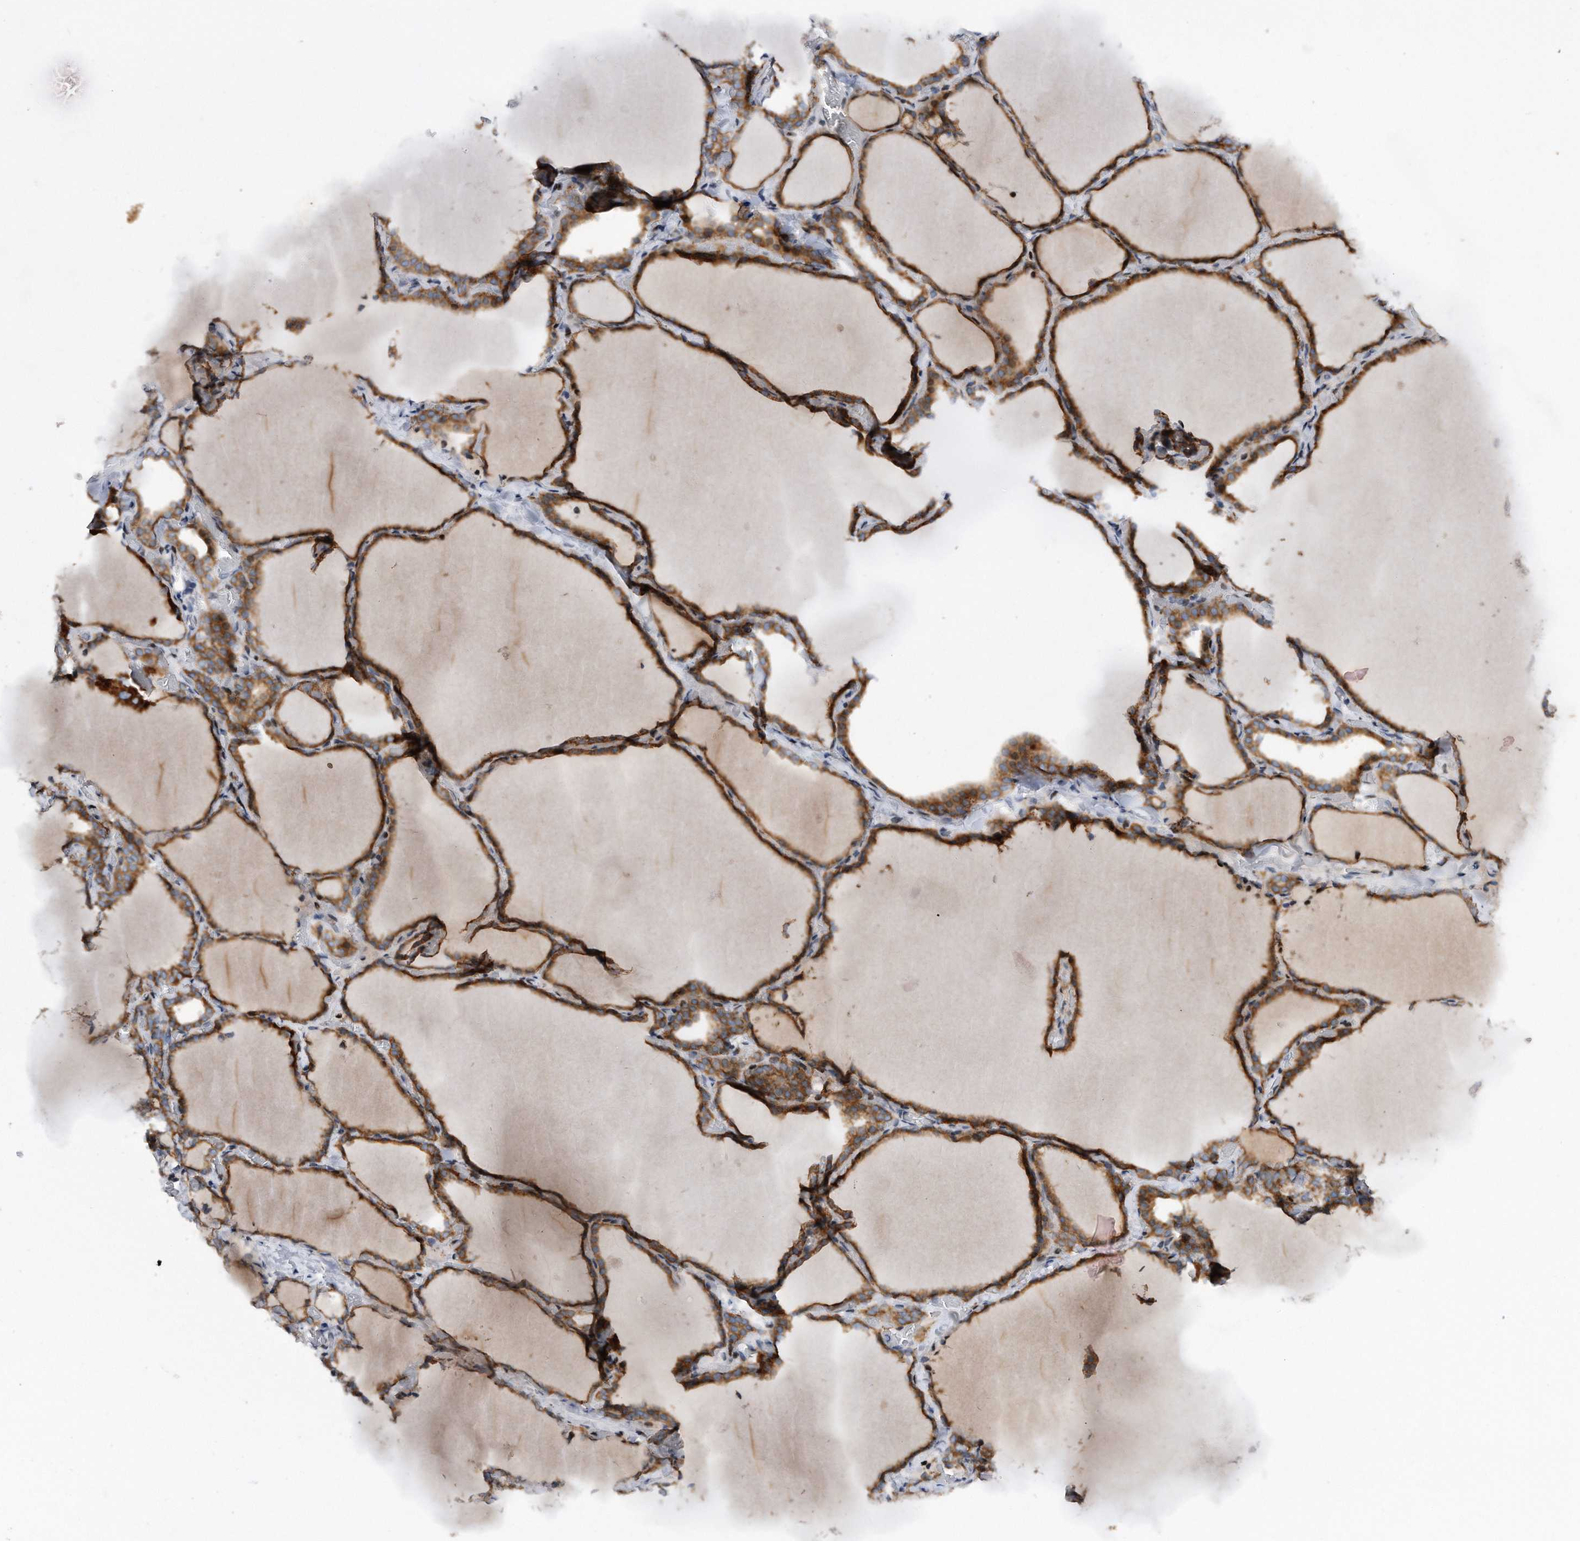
{"staining": {"intensity": "strong", "quantity": ">75%", "location": "cytoplasmic/membranous"}, "tissue": "thyroid gland", "cell_type": "Glandular cells", "image_type": "normal", "snomed": [{"axis": "morphology", "description": "Normal tissue, NOS"}, {"axis": "topography", "description": "Thyroid gland"}], "caption": "High-power microscopy captured an immunohistochemistry (IHC) micrograph of benign thyroid gland, revealing strong cytoplasmic/membranous staining in about >75% of glandular cells.", "gene": "CDH12", "patient": {"sex": "female", "age": 22}}